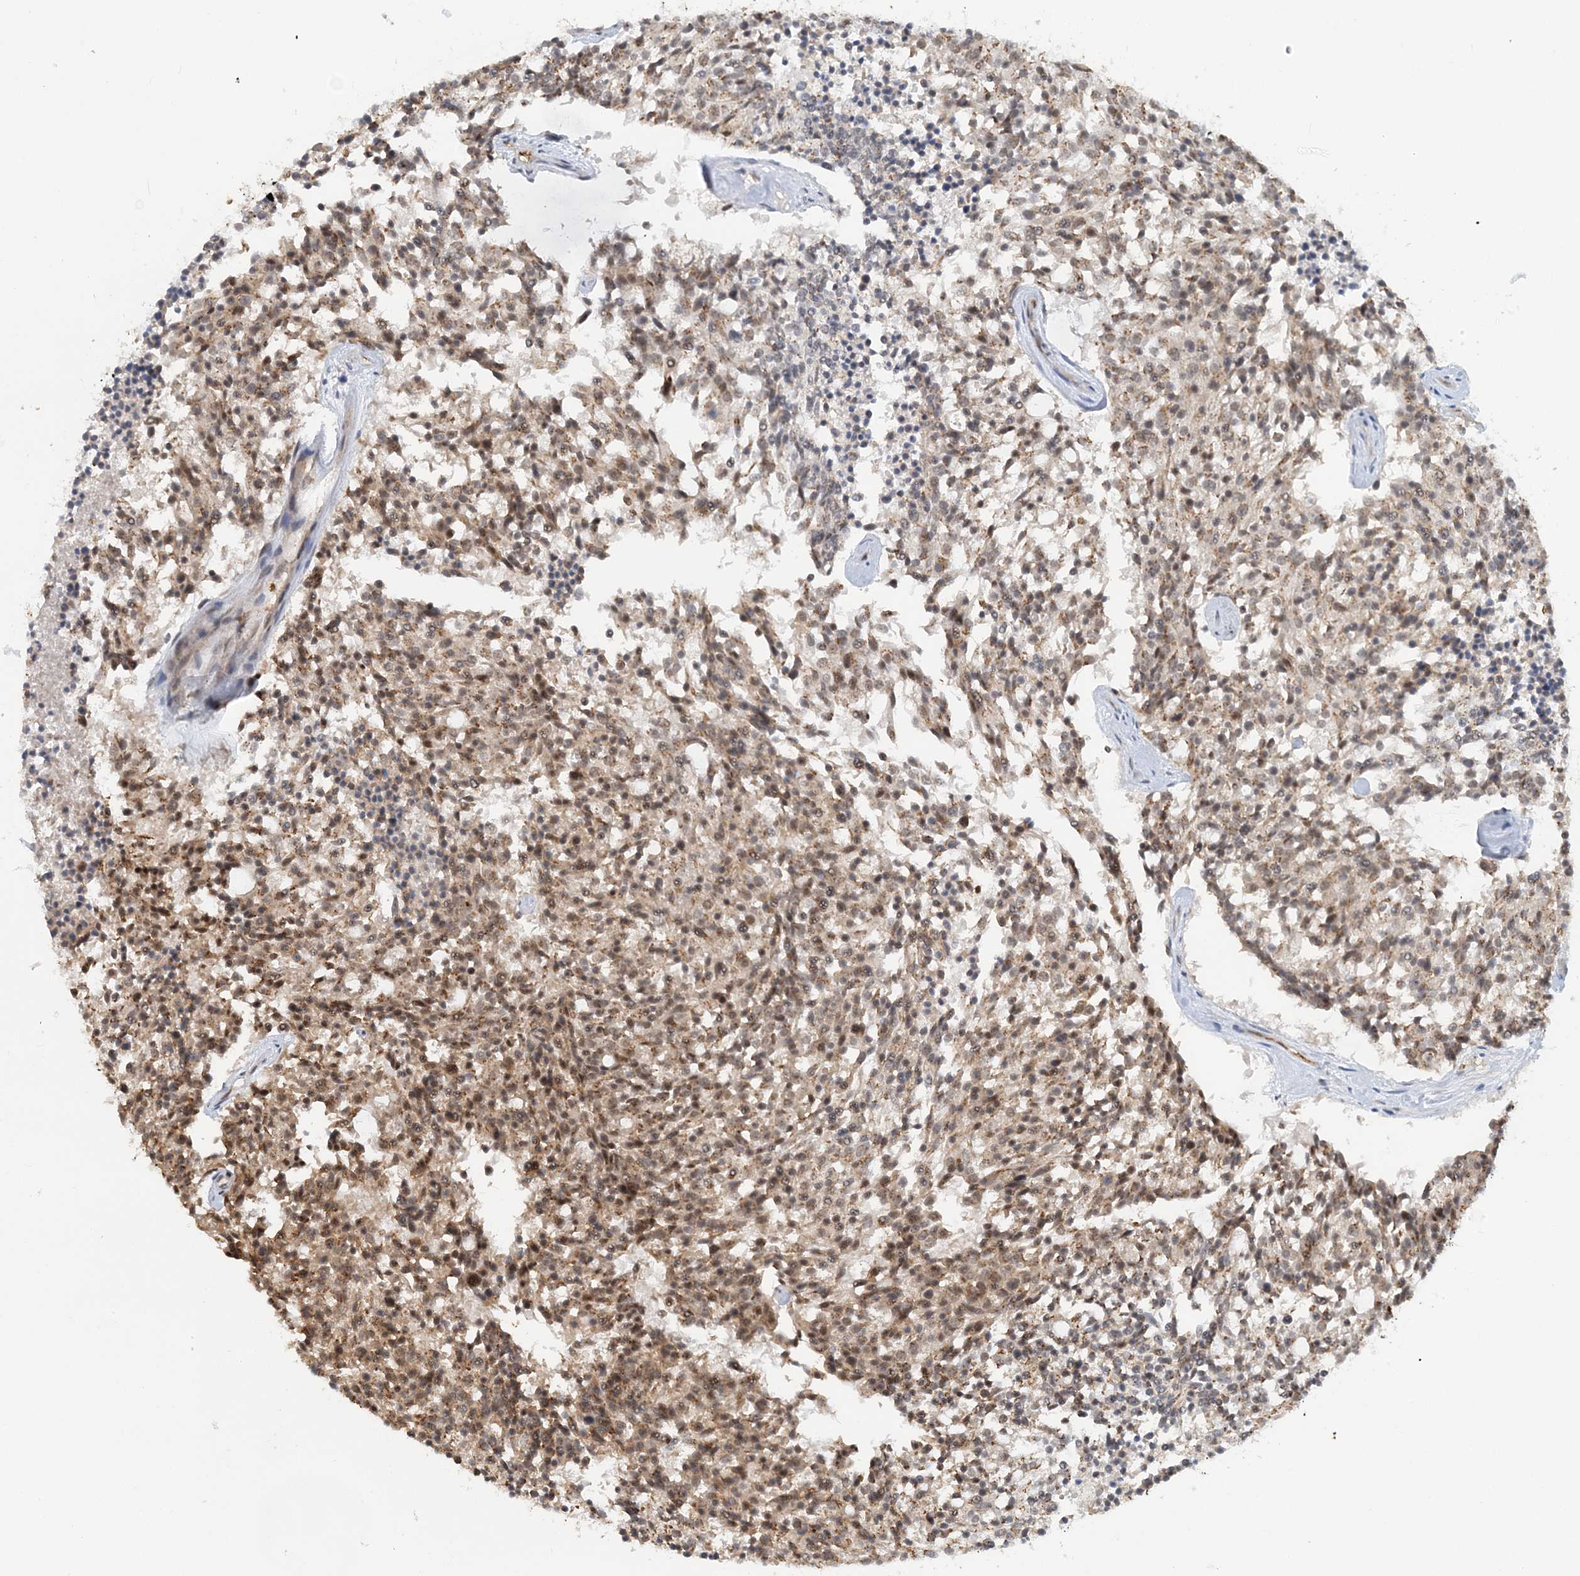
{"staining": {"intensity": "moderate", "quantity": ">75%", "location": "nuclear"}, "tissue": "carcinoid", "cell_type": "Tumor cells", "image_type": "cancer", "snomed": [{"axis": "morphology", "description": "Carcinoid, malignant, NOS"}, {"axis": "topography", "description": "Pancreas"}], "caption": "Carcinoid (malignant) stained for a protein reveals moderate nuclear positivity in tumor cells.", "gene": "PLRG1", "patient": {"sex": "female", "age": 54}}